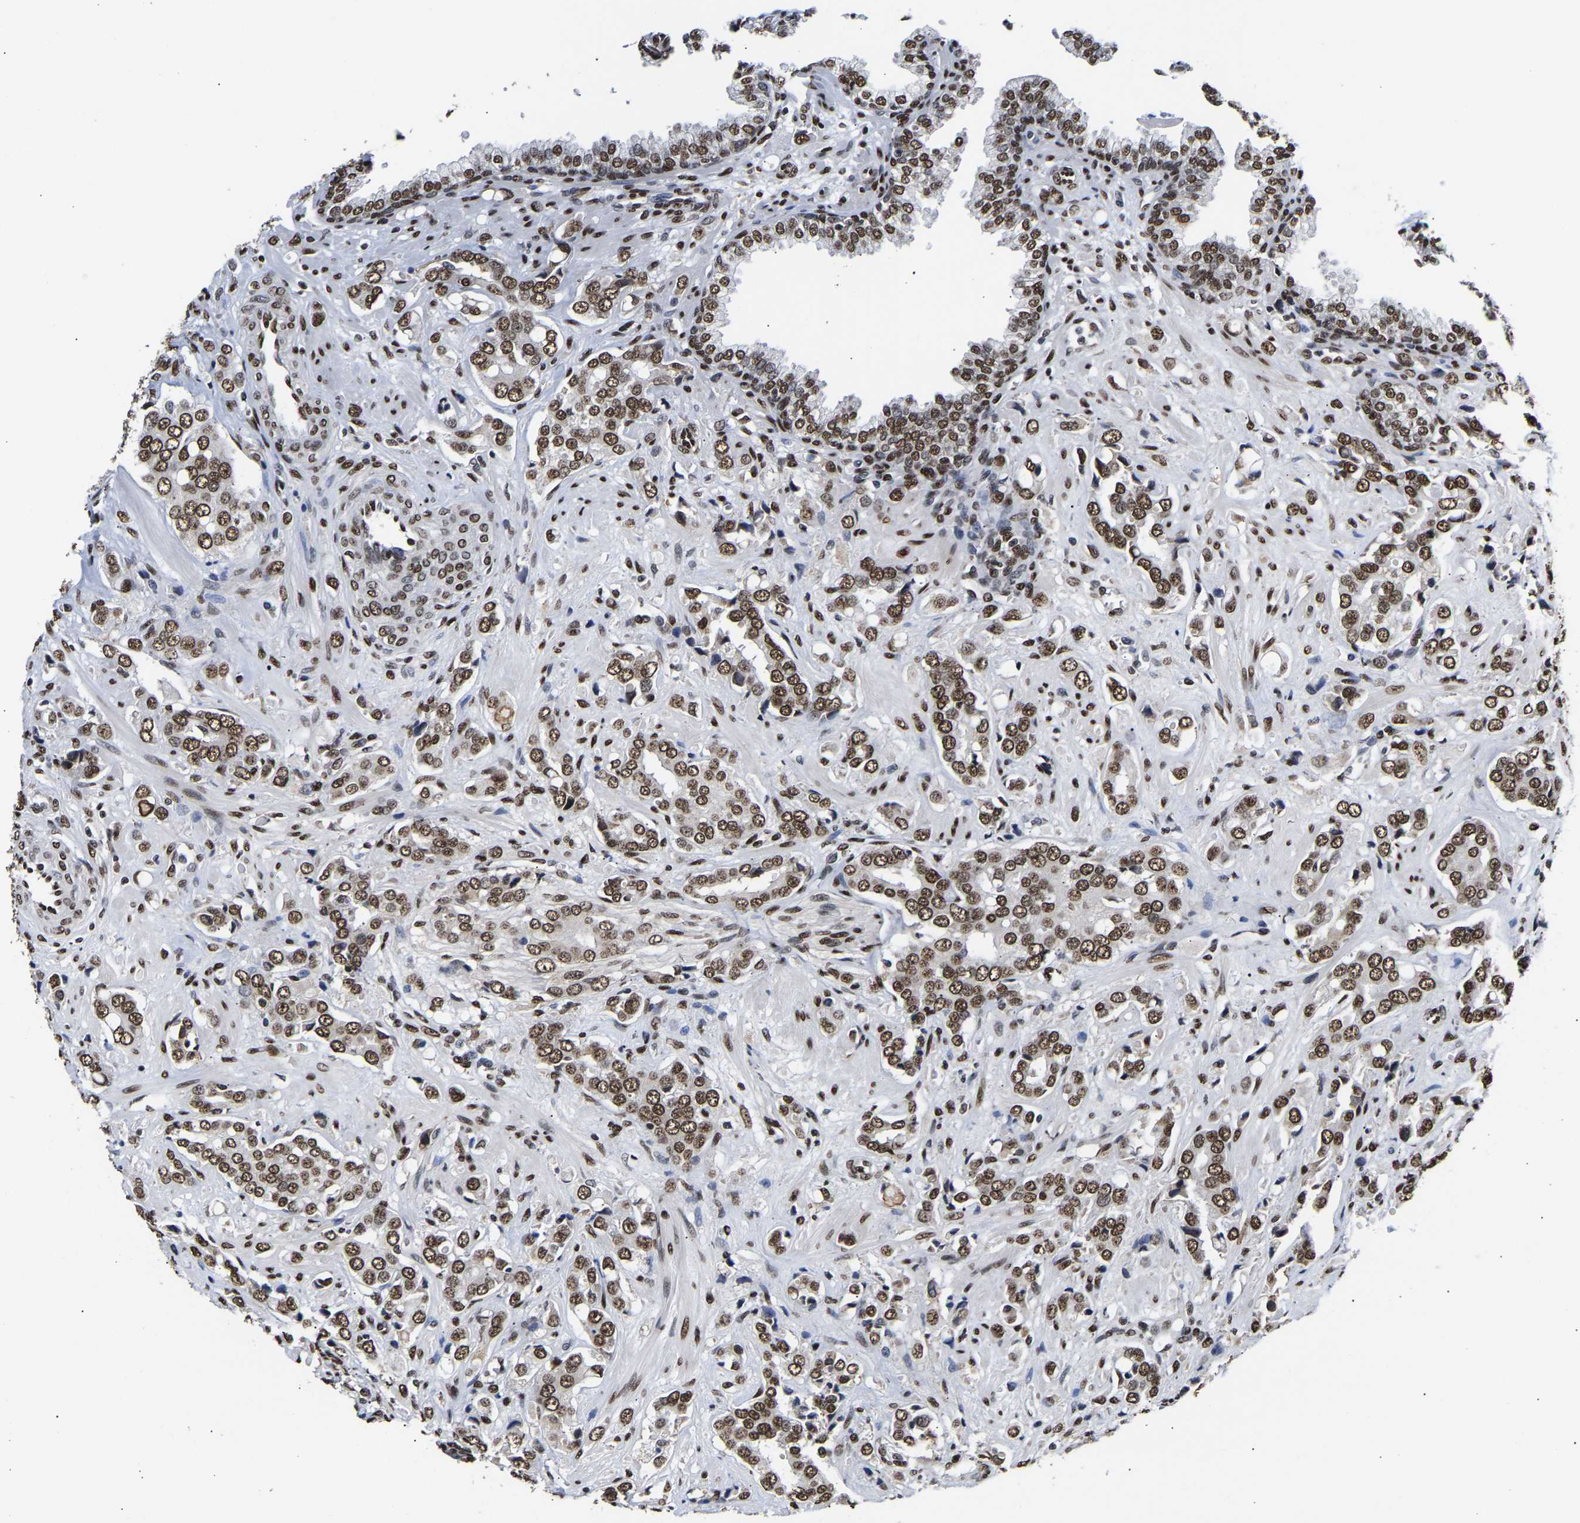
{"staining": {"intensity": "strong", "quantity": ">75%", "location": "nuclear"}, "tissue": "prostate cancer", "cell_type": "Tumor cells", "image_type": "cancer", "snomed": [{"axis": "morphology", "description": "Adenocarcinoma, High grade"}, {"axis": "topography", "description": "Prostate"}], "caption": "Protein staining of high-grade adenocarcinoma (prostate) tissue exhibits strong nuclear staining in about >75% of tumor cells. (DAB = brown stain, brightfield microscopy at high magnification).", "gene": "PSIP1", "patient": {"sex": "male", "age": 52}}